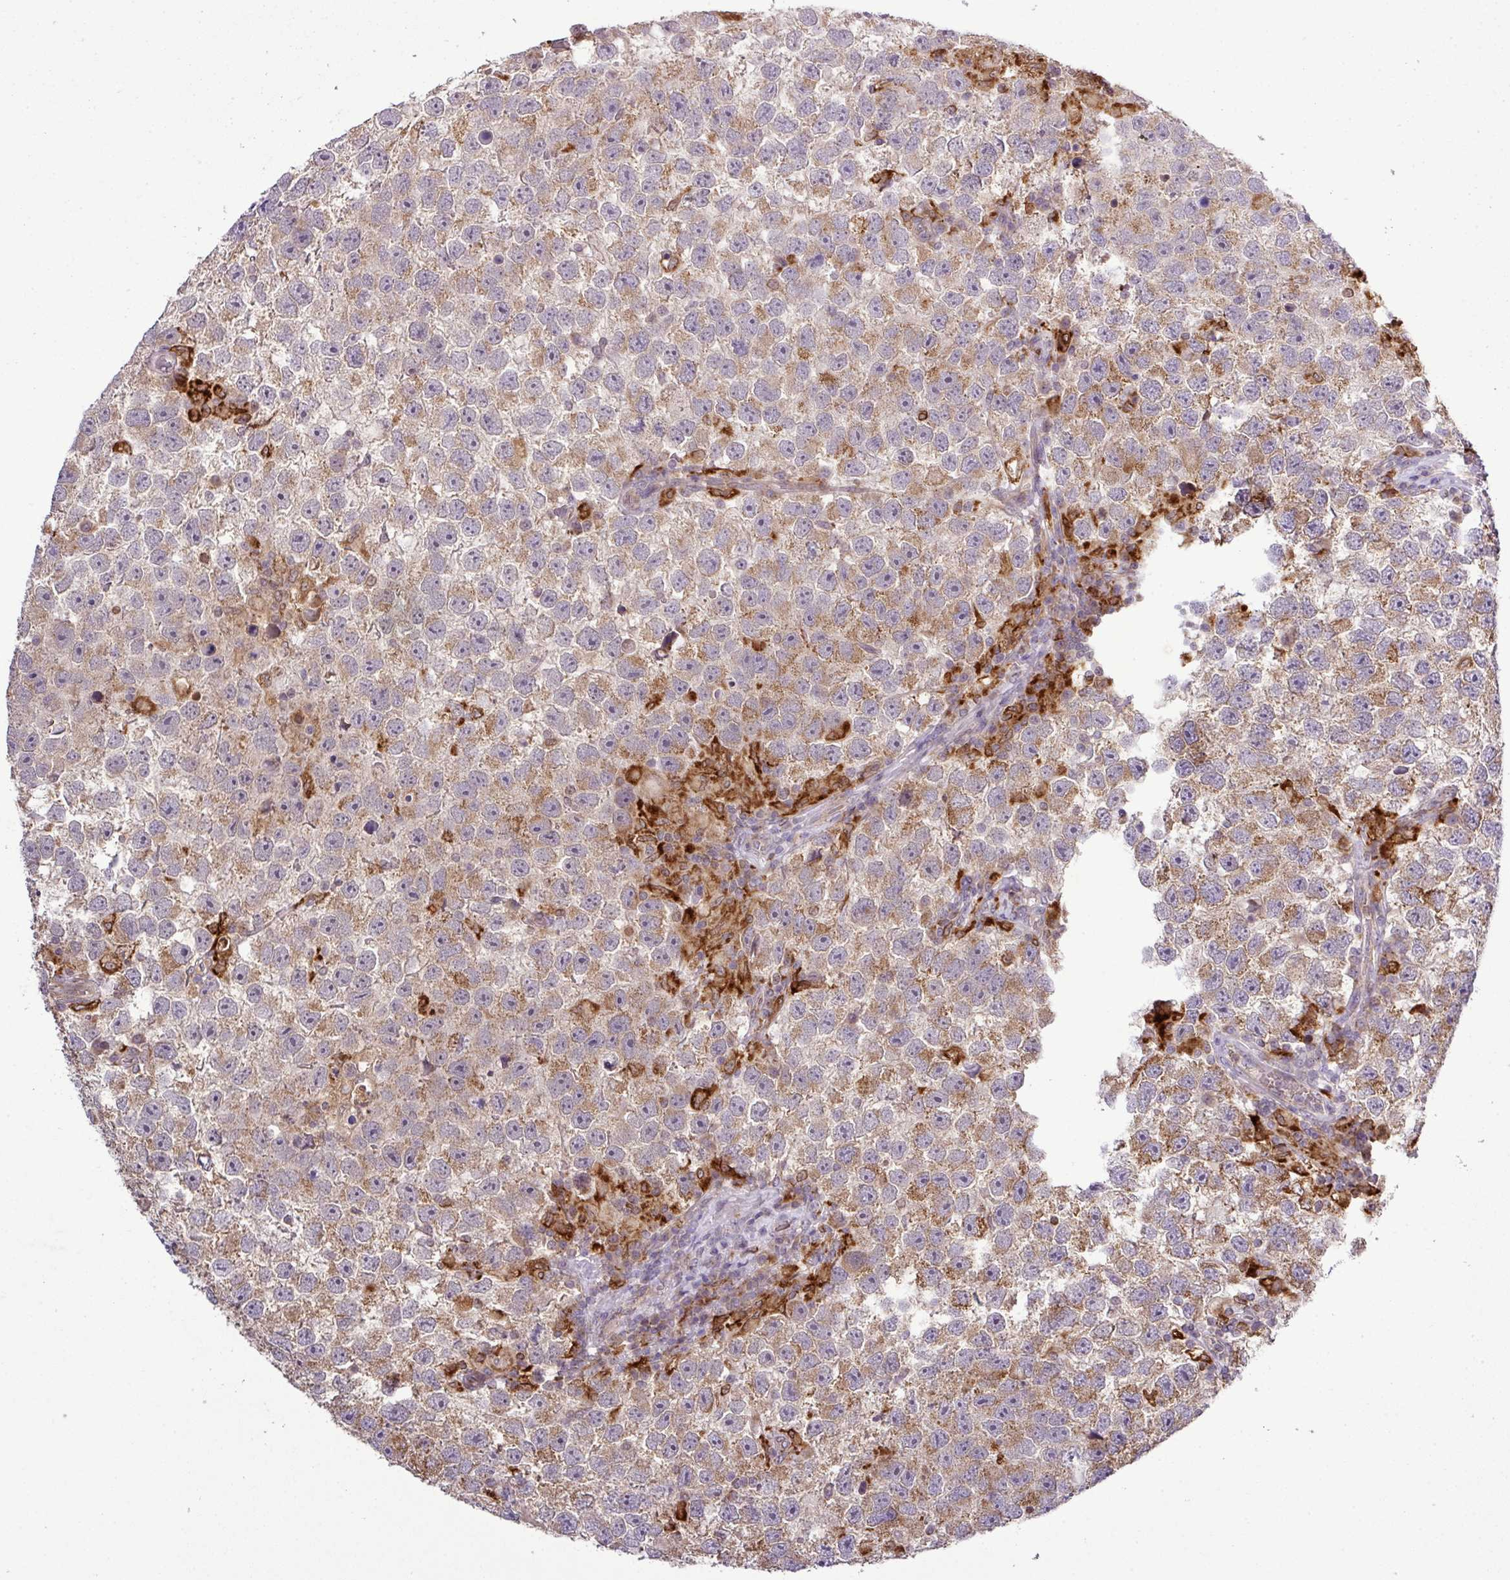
{"staining": {"intensity": "moderate", "quantity": ">75%", "location": "cytoplasmic/membranous"}, "tissue": "testis cancer", "cell_type": "Tumor cells", "image_type": "cancer", "snomed": [{"axis": "morphology", "description": "Seminoma, NOS"}, {"axis": "topography", "description": "Testis"}], "caption": "This is a photomicrograph of IHC staining of testis seminoma, which shows moderate staining in the cytoplasmic/membranous of tumor cells.", "gene": "SMCO4", "patient": {"sex": "male", "age": 26}}